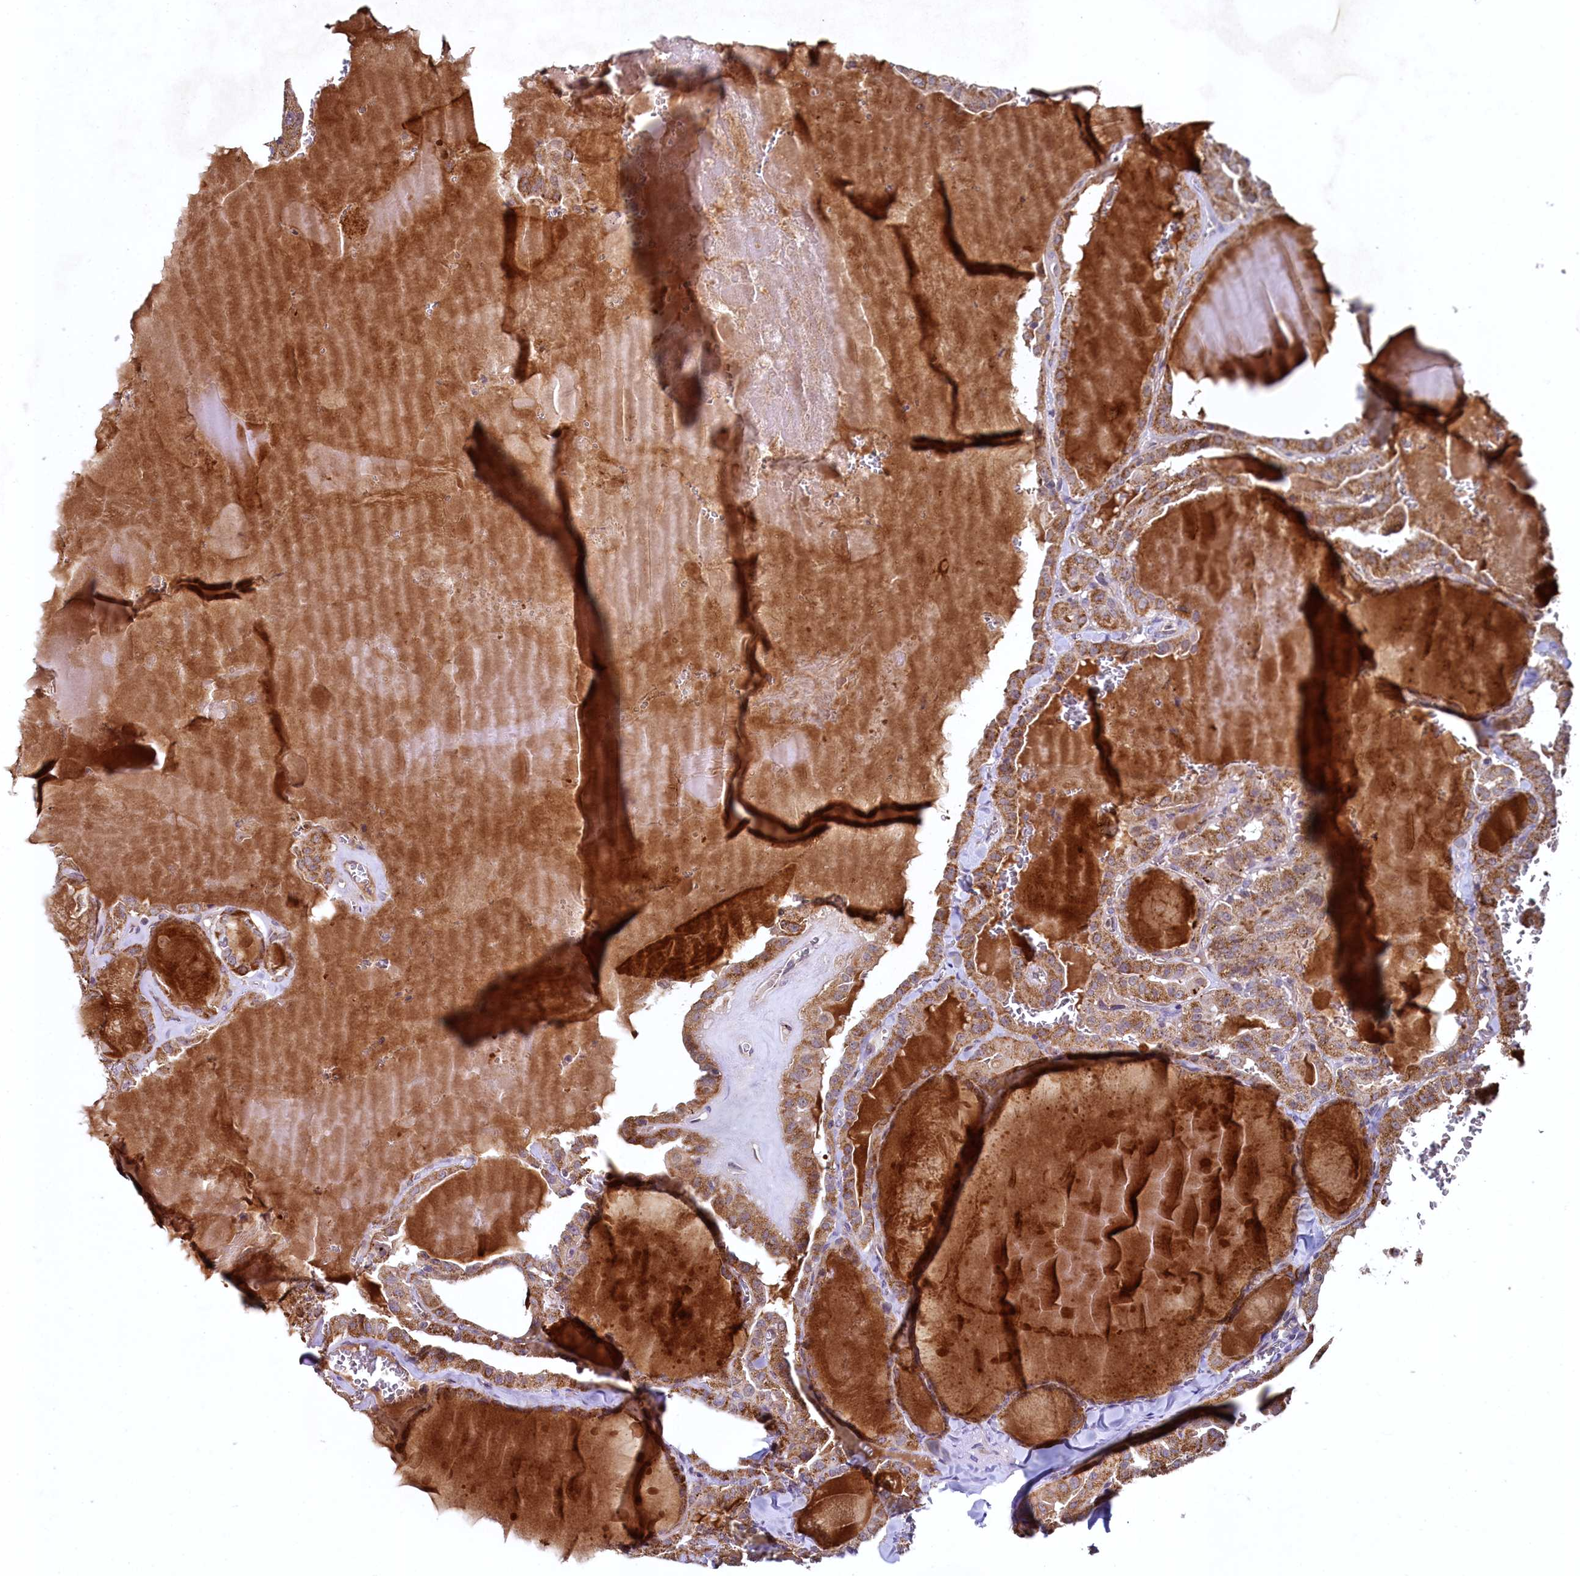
{"staining": {"intensity": "moderate", "quantity": ">75%", "location": "cytoplasmic/membranous"}, "tissue": "thyroid cancer", "cell_type": "Tumor cells", "image_type": "cancer", "snomed": [{"axis": "morphology", "description": "Papillary adenocarcinoma, NOS"}, {"axis": "topography", "description": "Thyroid gland"}], "caption": "Protein staining of thyroid cancer tissue demonstrates moderate cytoplasmic/membranous expression in about >75% of tumor cells. (Stains: DAB in brown, nuclei in blue, Microscopy: brightfield microscopy at high magnification).", "gene": "METTL4", "patient": {"sex": "male", "age": 52}}